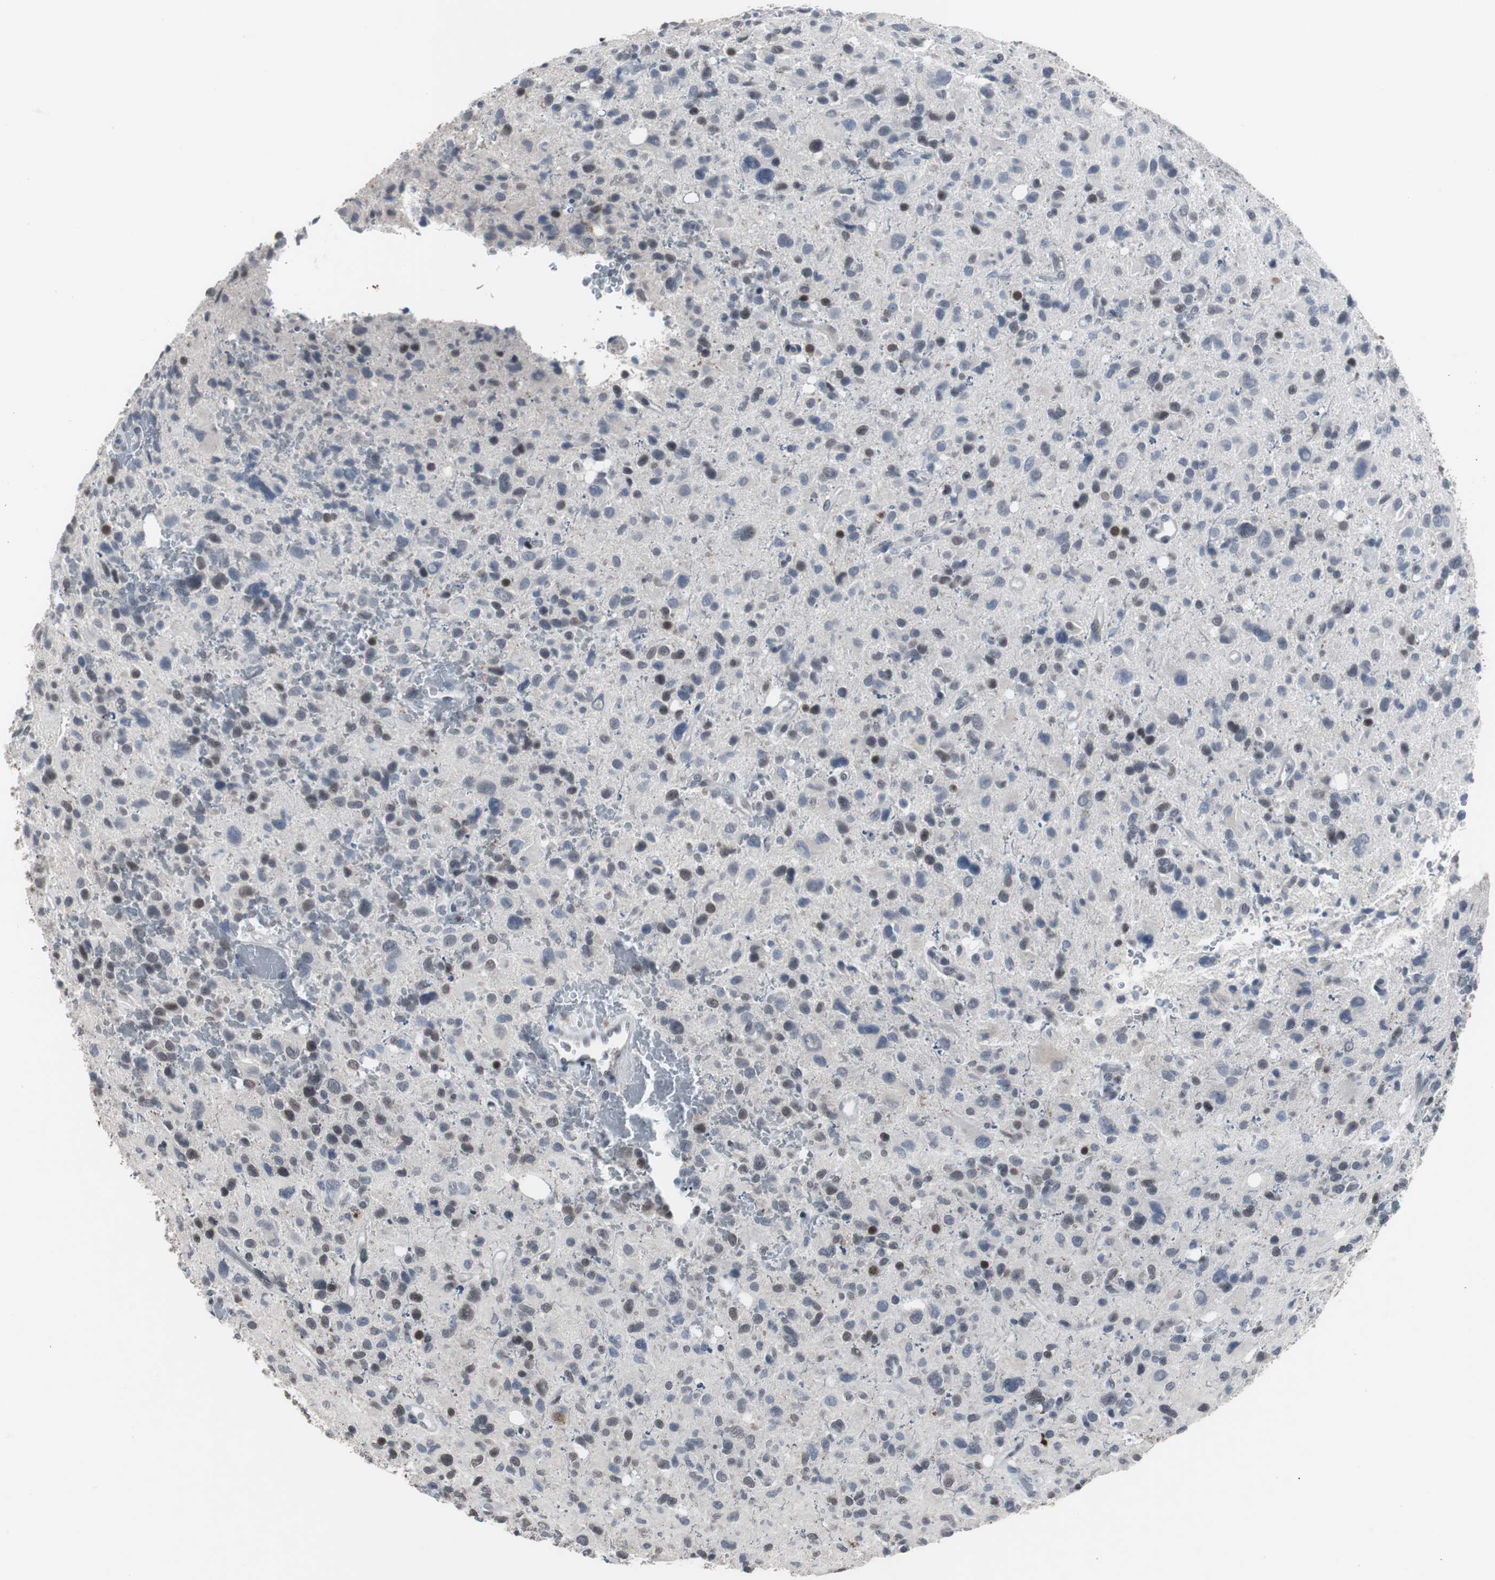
{"staining": {"intensity": "moderate", "quantity": "<25%", "location": "nuclear"}, "tissue": "glioma", "cell_type": "Tumor cells", "image_type": "cancer", "snomed": [{"axis": "morphology", "description": "Glioma, malignant, High grade"}, {"axis": "topography", "description": "Brain"}], "caption": "Immunohistochemical staining of human malignant high-grade glioma displays low levels of moderate nuclear positivity in approximately <25% of tumor cells.", "gene": "FOXP4", "patient": {"sex": "male", "age": 48}}